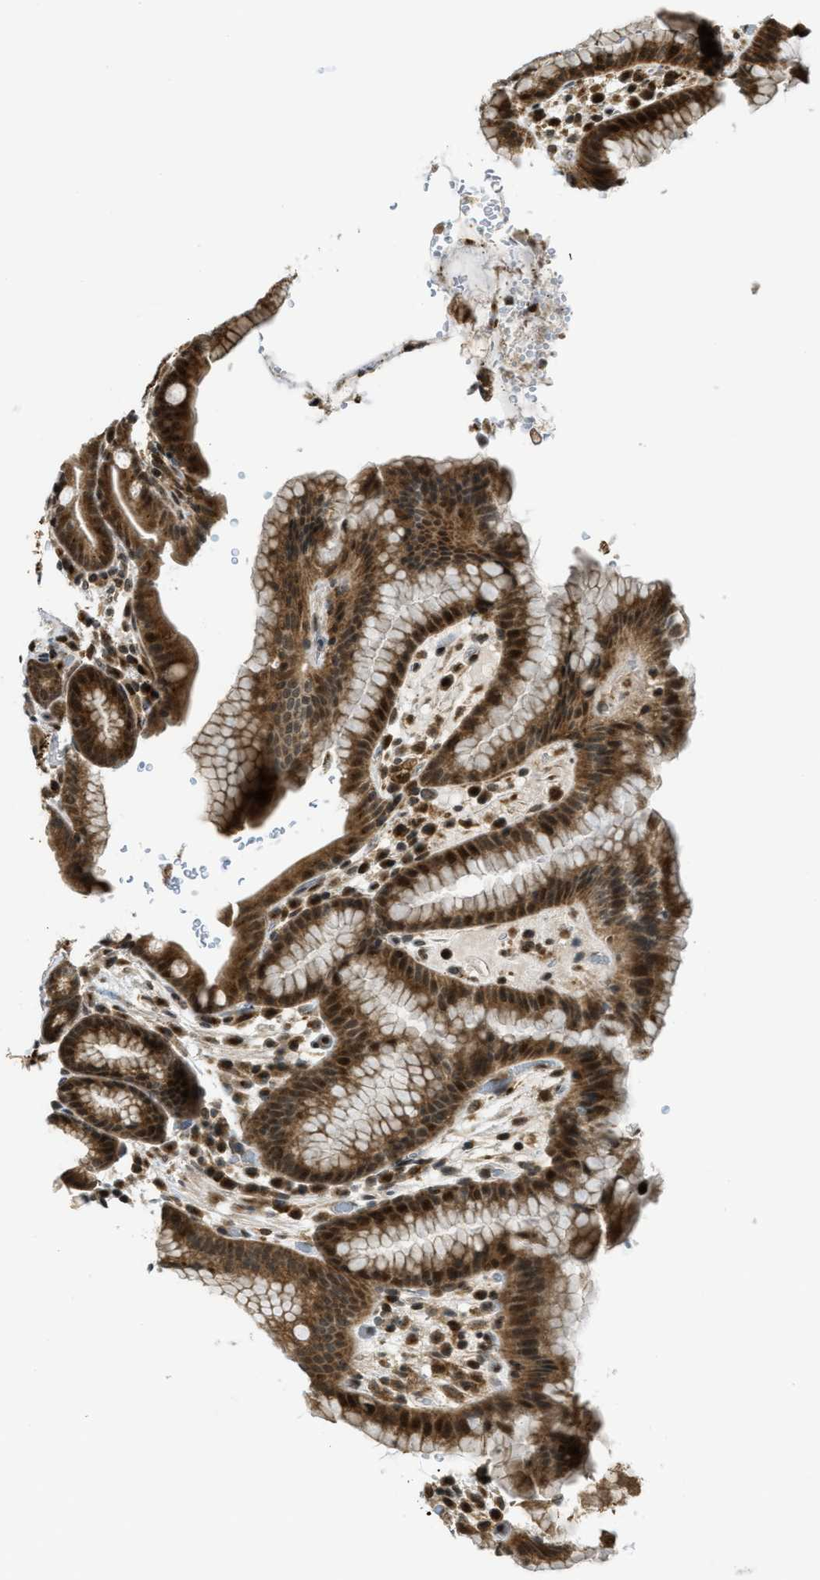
{"staining": {"intensity": "moderate", "quantity": ">75%", "location": "cytoplasmic/membranous,nuclear"}, "tissue": "stomach", "cell_type": "Glandular cells", "image_type": "normal", "snomed": [{"axis": "morphology", "description": "Normal tissue, NOS"}, {"axis": "topography", "description": "Stomach, lower"}], "caption": "Protein positivity by immunohistochemistry shows moderate cytoplasmic/membranous,nuclear positivity in about >75% of glandular cells in unremarkable stomach. The staining was performed using DAB to visualize the protein expression in brown, while the nuclei were stained in blue with hematoxylin (Magnification: 20x).", "gene": "TACC1", "patient": {"sex": "male", "age": 52}}